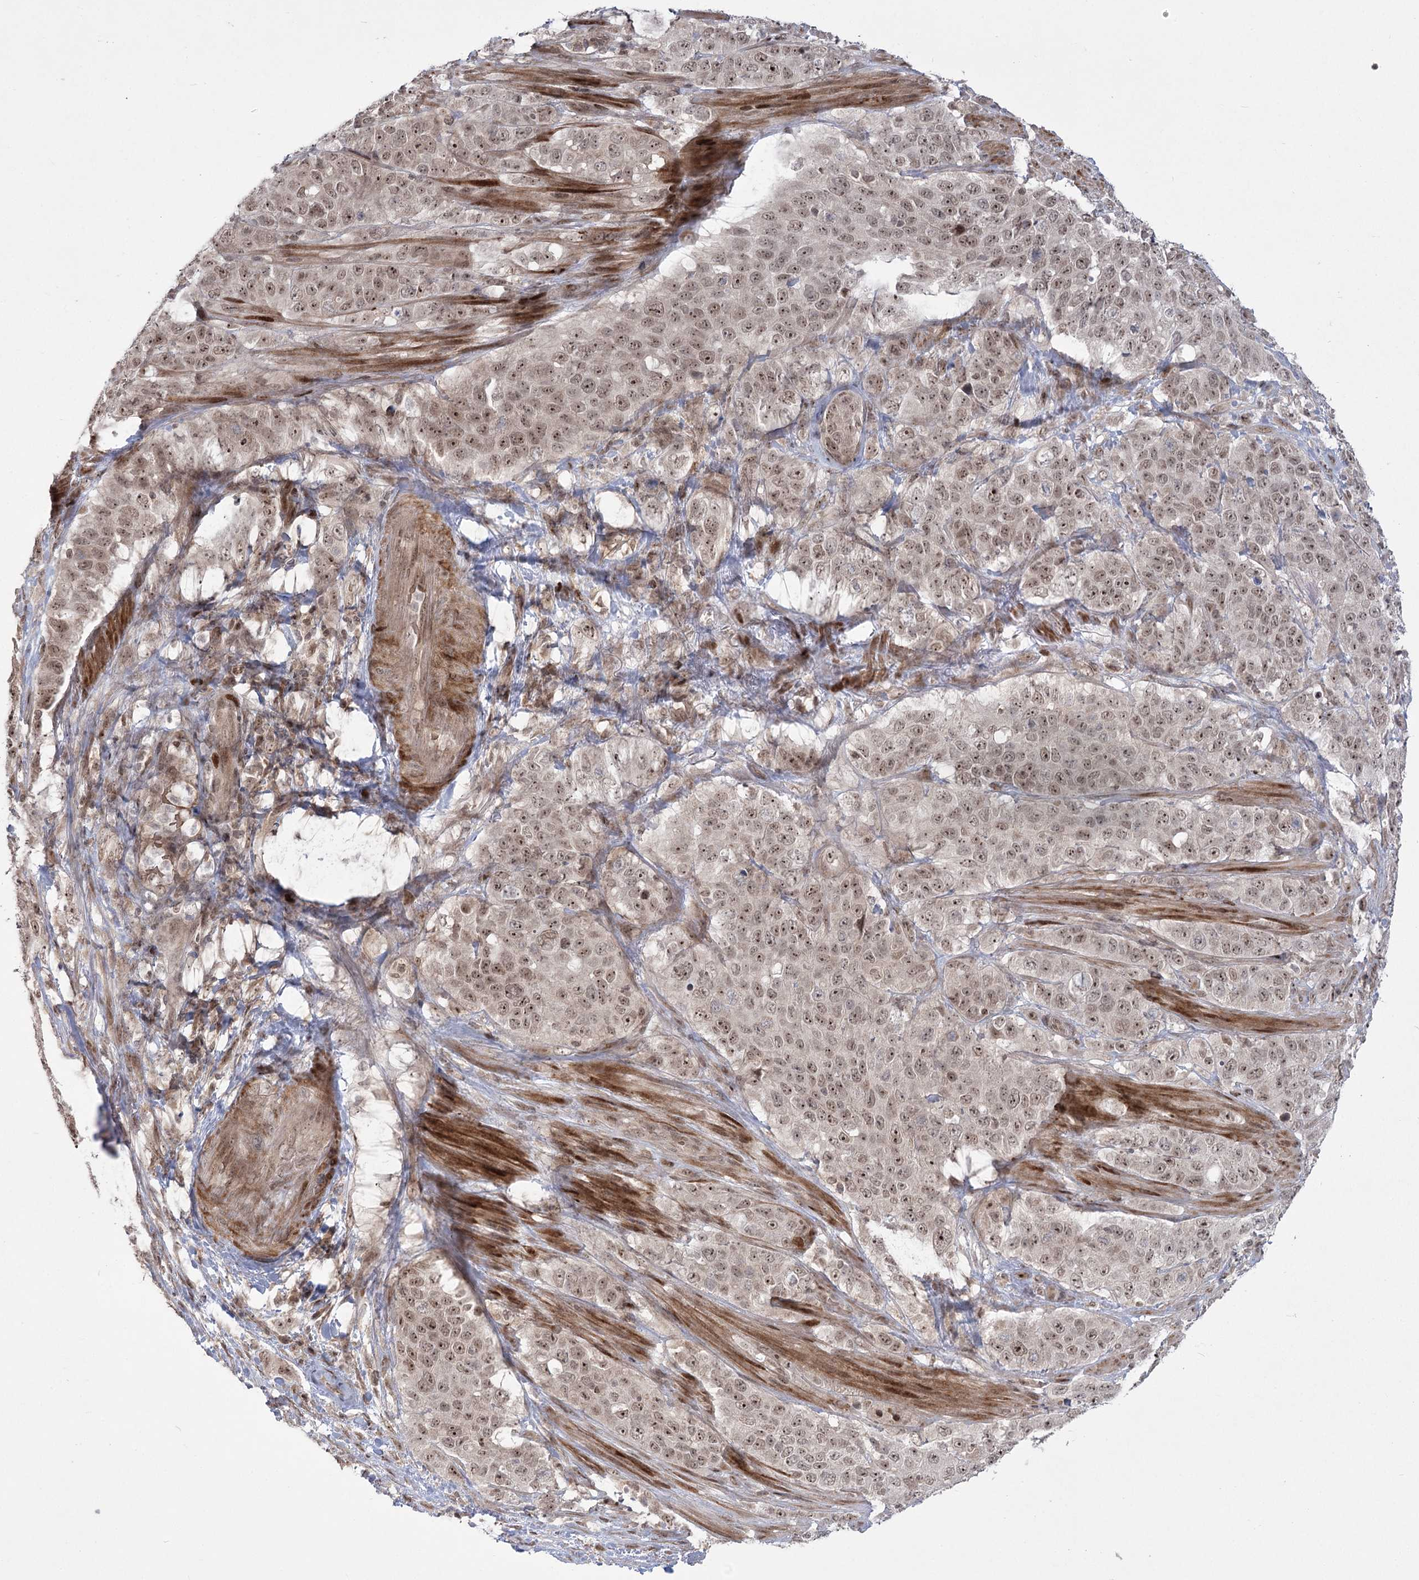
{"staining": {"intensity": "moderate", "quantity": ">75%", "location": "nuclear"}, "tissue": "stomach cancer", "cell_type": "Tumor cells", "image_type": "cancer", "snomed": [{"axis": "morphology", "description": "Adenocarcinoma, NOS"}, {"axis": "topography", "description": "Stomach"}], "caption": "Immunohistochemical staining of human adenocarcinoma (stomach) demonstrates medium levels of moderate nuclear protein positivity in about >75% of tumor cells.", "gene": "HELQ", "patient": {"sex": "male", "age": 48}}